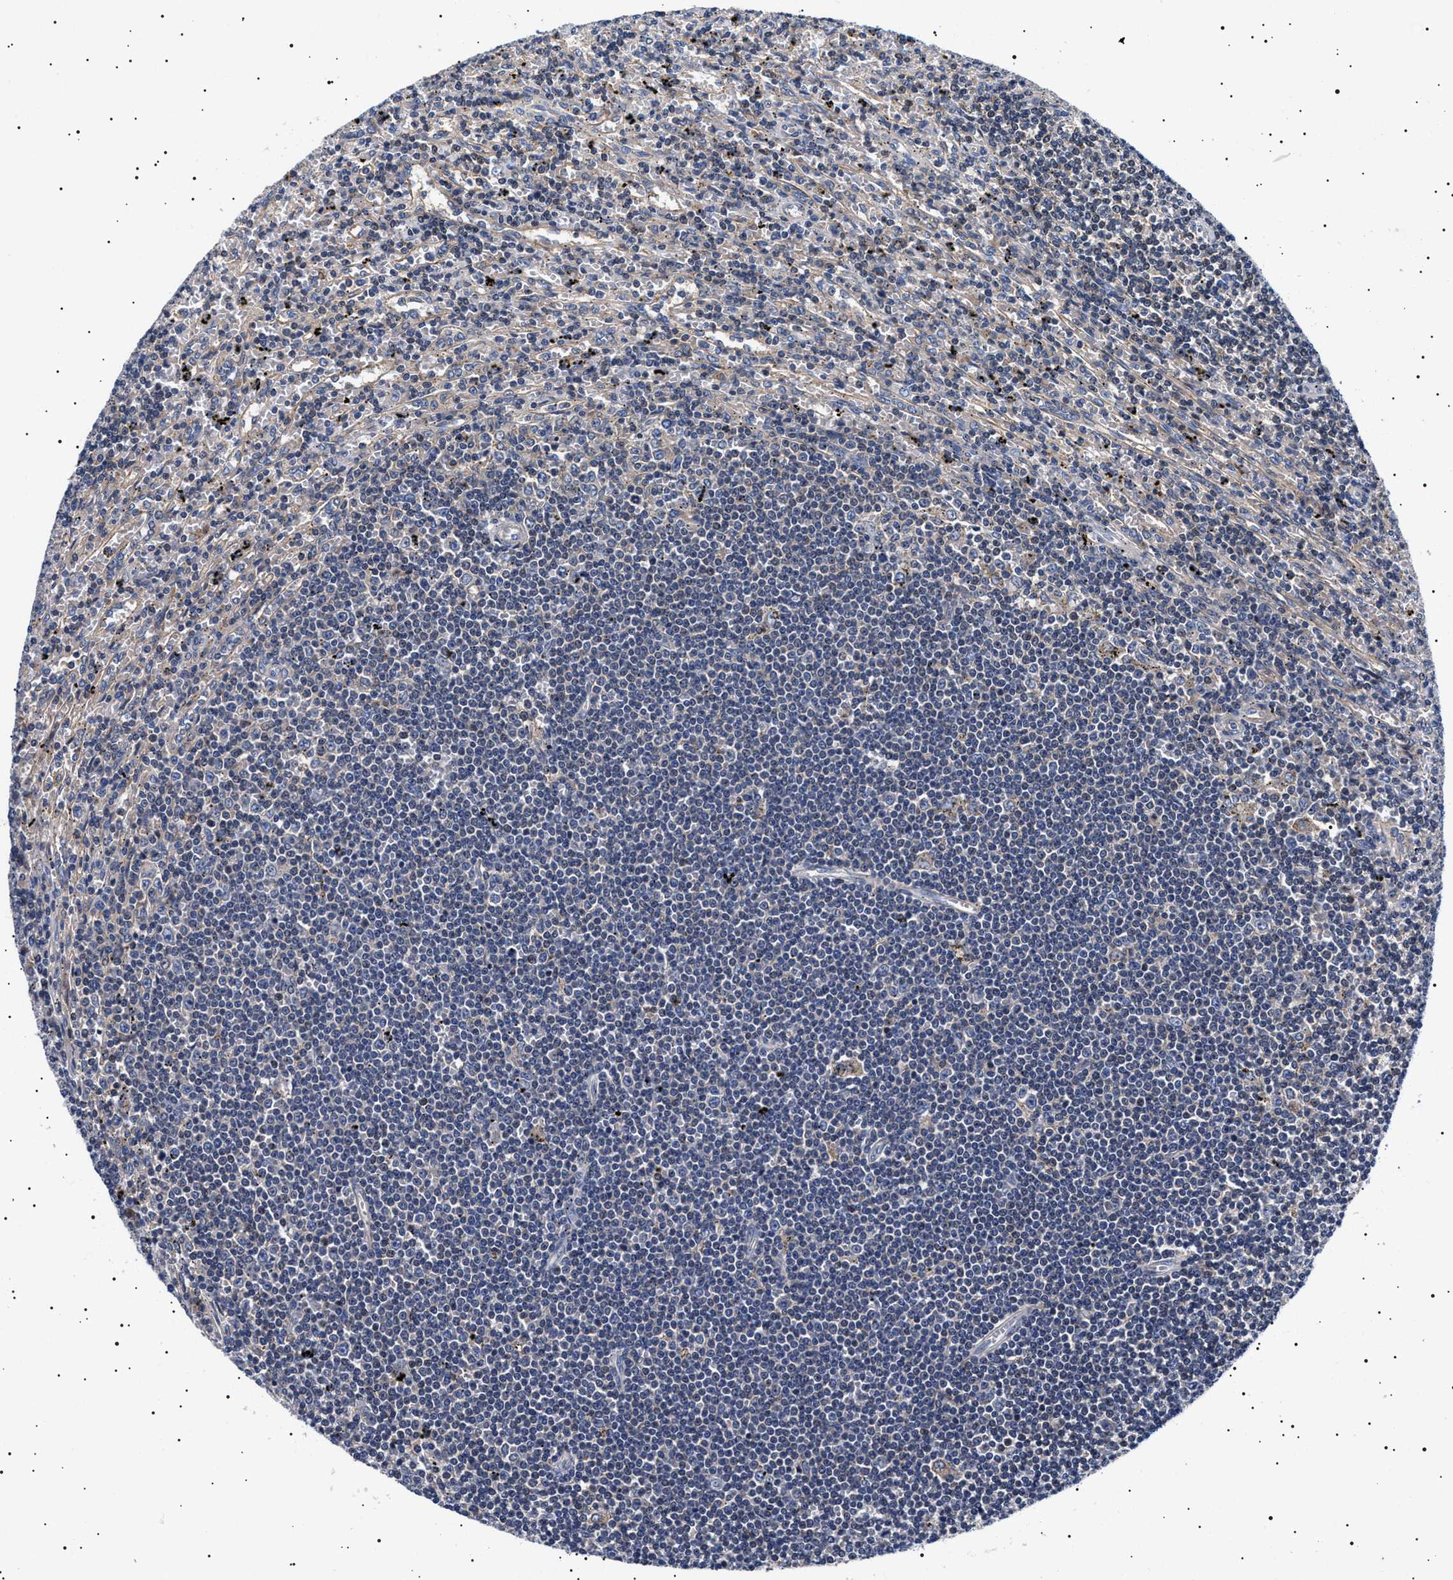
{"staining": {"intensity": "negative", "quantity": "none", "location": "none"}, "tissue": "lymphoma", "cell_type": "Tumor cells", "image_type": "cancer", "snomed": [{"axis": "morphology", "description": "Malignant lymphoma, non-Hodgkin's type, Low grade"}, {"axis": "topography", "description": "Spleen"}], "caption": "This is an IHC image of lymphoma. There is no expression in tumor cells.", "gene": "SLC4A7", "patient": {"sex": "male", "age": 76}}